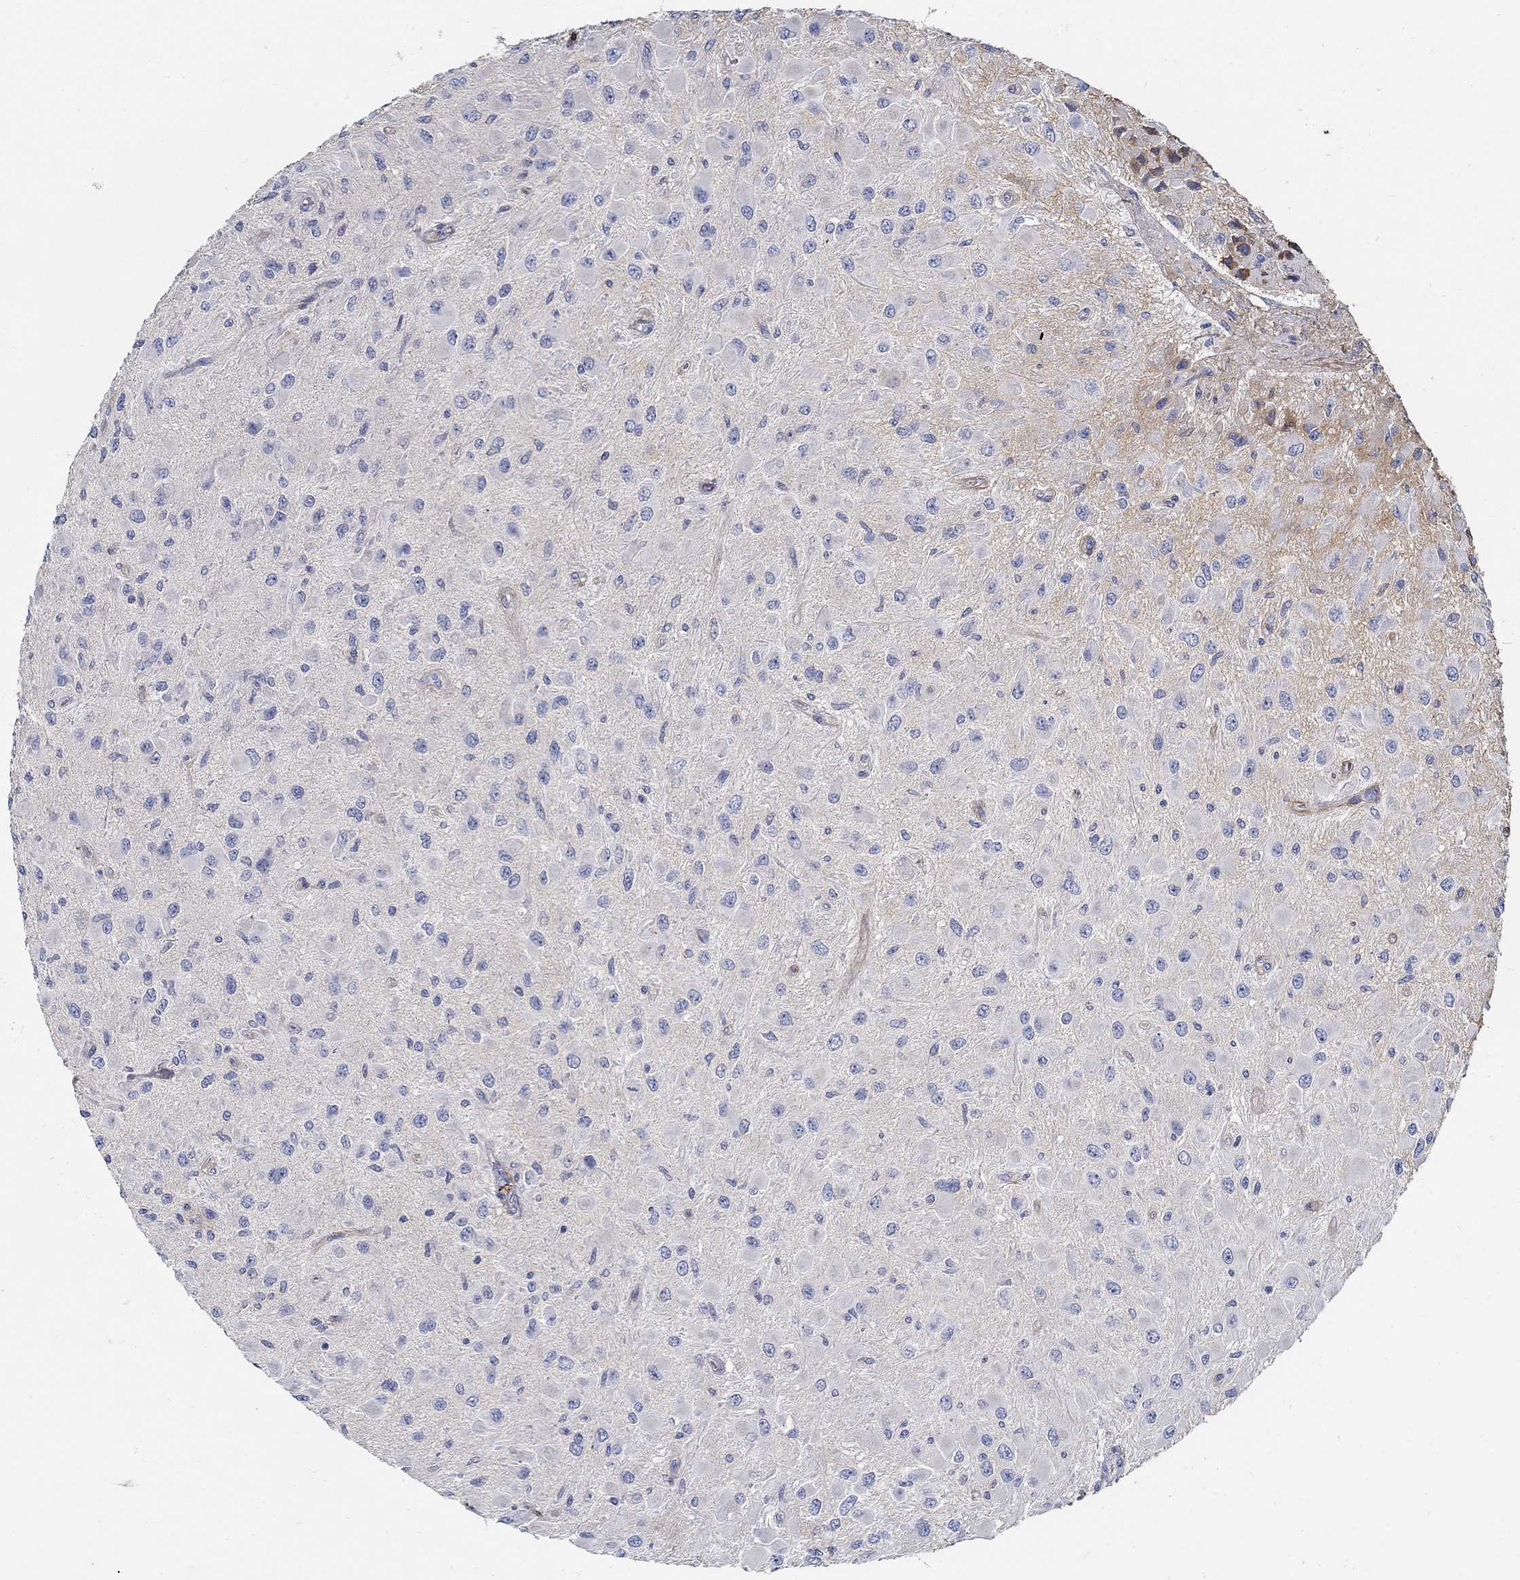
{"staining": {"intensity": "negative", "quantity": "none", "location": "none"}, "tissue": "glioma", "cell_type": "Tumor cells", "image_type": "cancer", "snomed": [{"axis": "morphology", "description": "Glioma, malignant, High grade"}, {"axis": "topography", "description": "Cerebral cortex"}], "caption": "Tumor cells are negative for brown protein staining in glioma.", "gene": "TGFBI", "patient": {"sex": "male", "age": 35}}